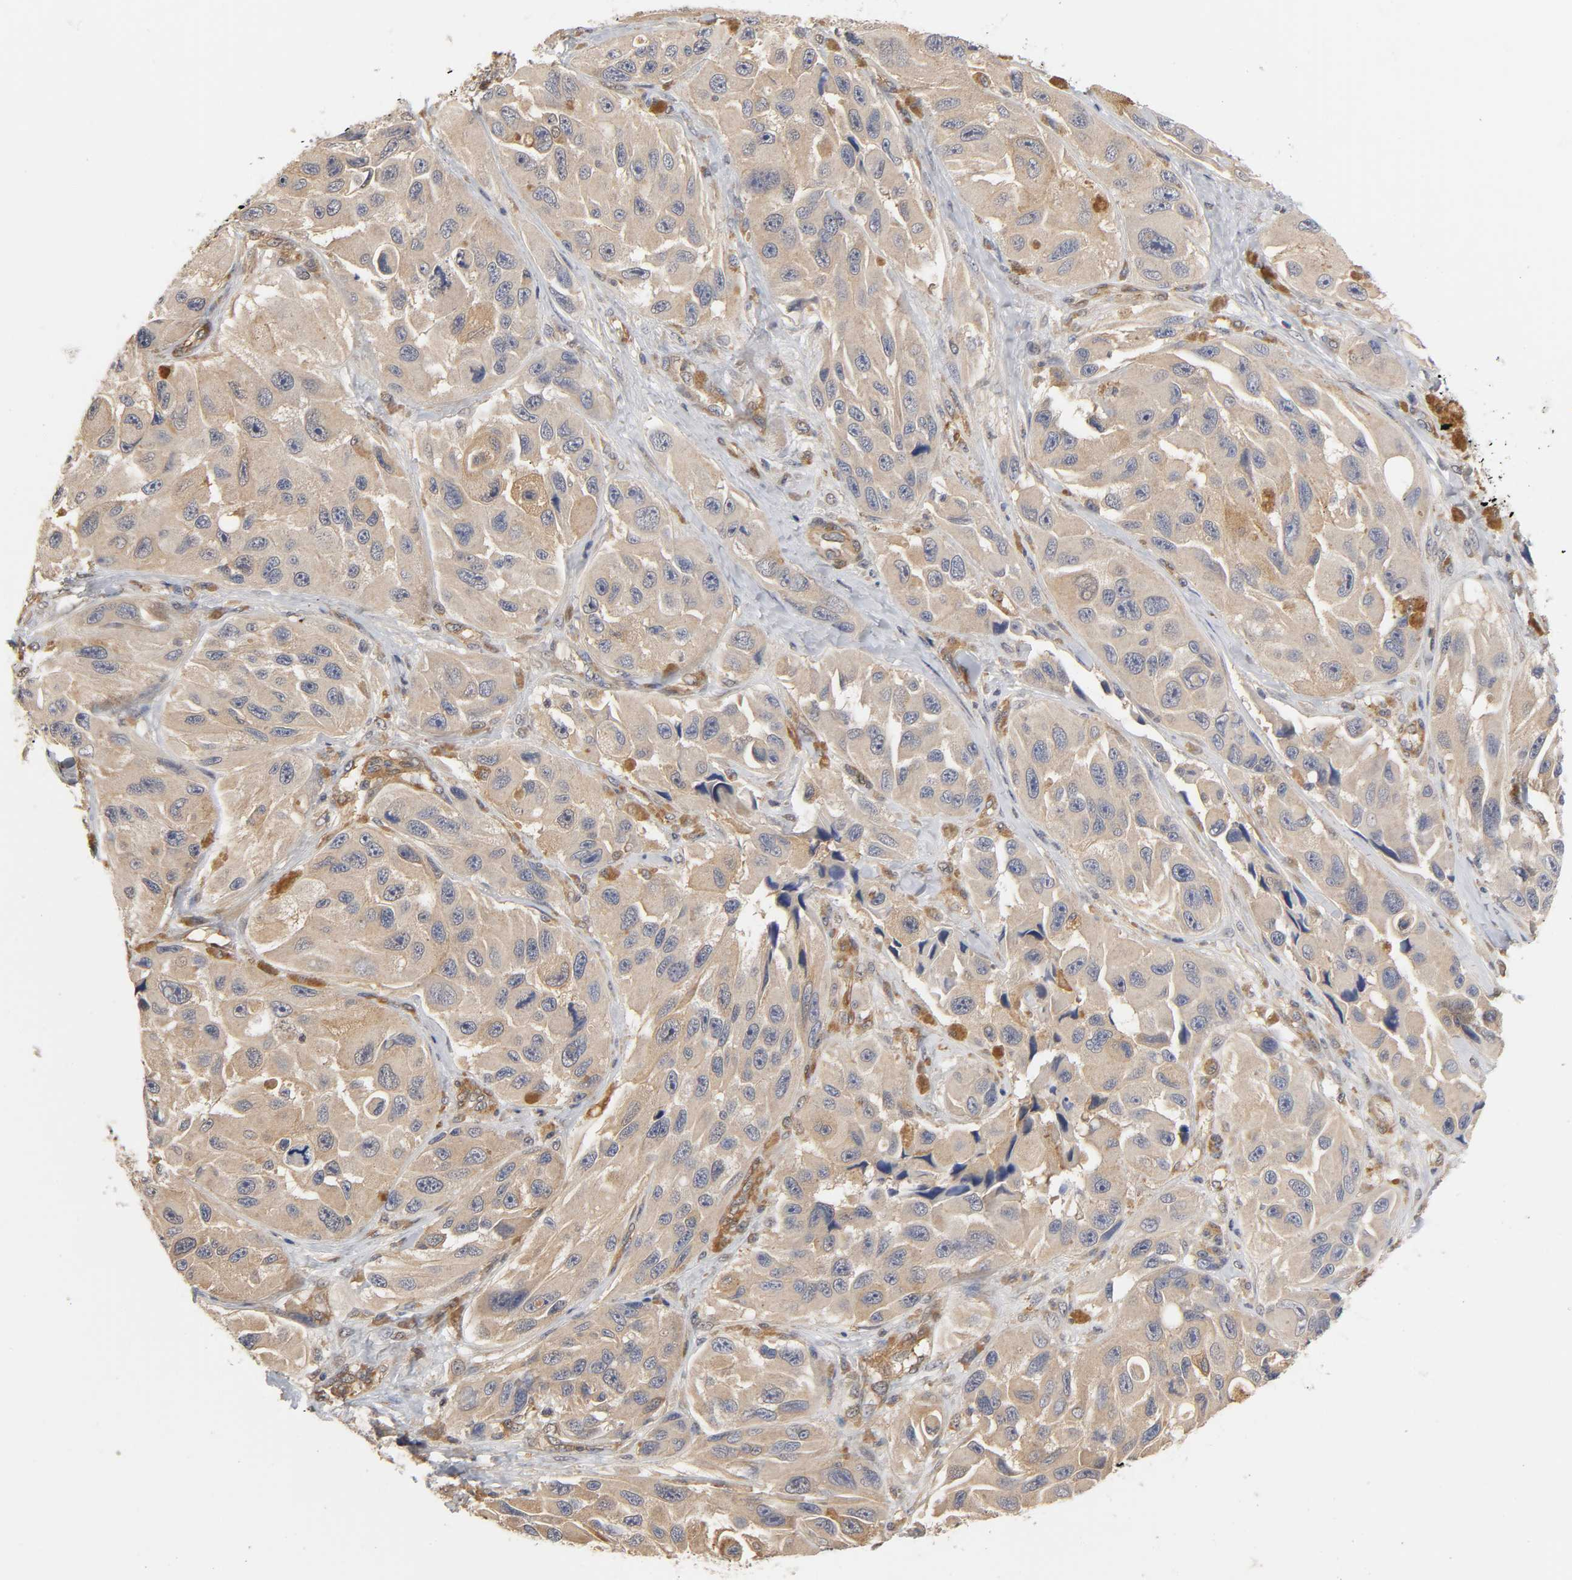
{"staining": {"intensity": "weak", "quantity": ">75%", "location": "cytoplasmic/membranous"}, "tissue": "melanoma", "cell_type": "Tumor cells", "image_type": "cancer", "snomed": [{"axis": "morphology", "description": "Malignant melanoma, NOS"}, {"axis": "topography", "description": "Skin"}], "caption": "Protein expression analysis of malignant melanoma demonstrates weak cytoplasmic/membranous positivity in about >75% of tumor cells. Nuclei are stained in blue.", "gene": "PDE5A", "patient": {"sex": "female", "age": 73}}